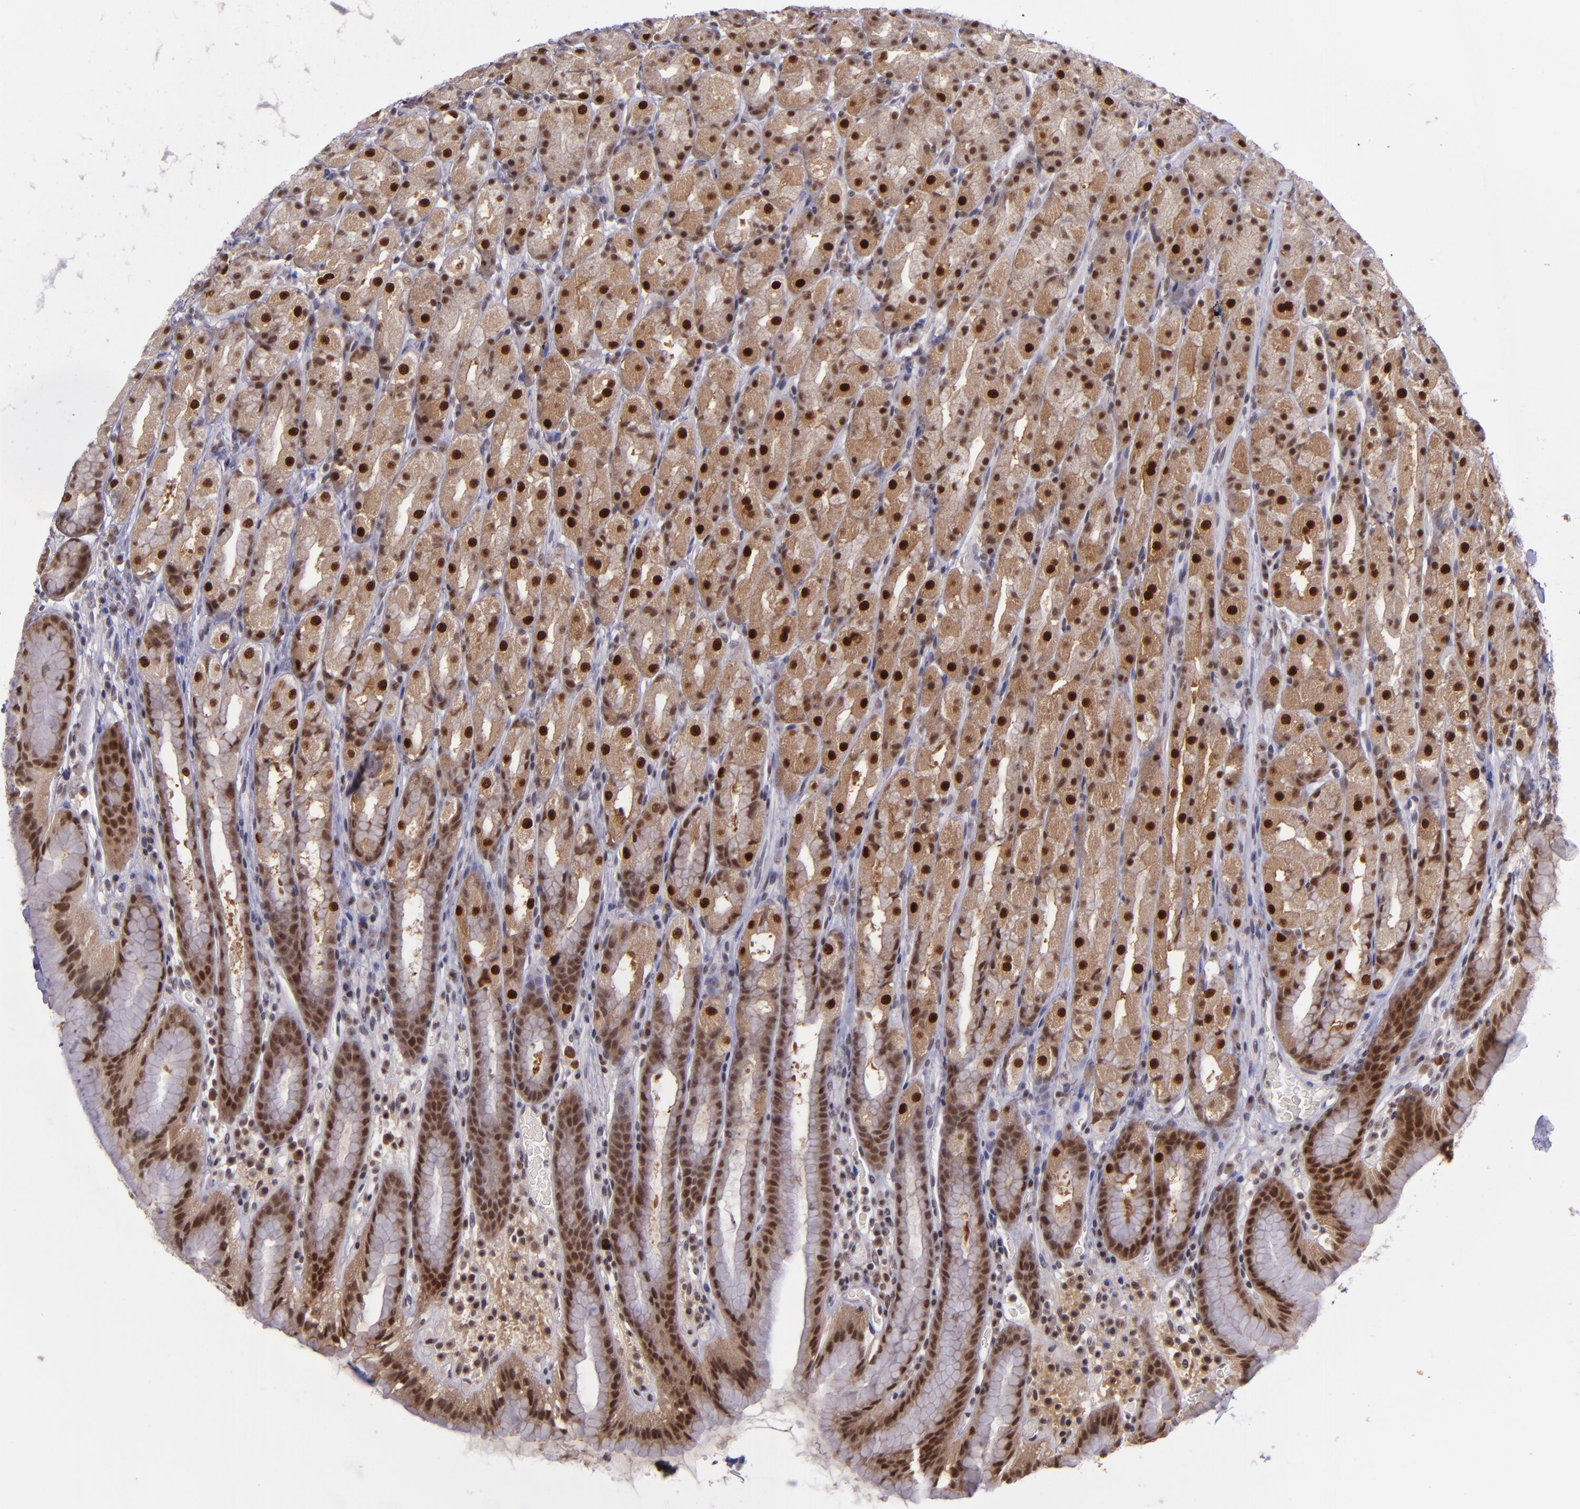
{"staining": {"intensity": "strong", "quantity": ">75%", "location": "cytoplasmic/membranous,nuclear"}, "tissue": "stomach", "cell_type": "Glandular cells", "image_type": "normal", "snomed": [{"axis": "morphology", "description": "Normal tissue, NOS"}, {"axis": "topography", "description": "Stomach, upper"}], "caption": "IHC photomicrograph of unremarkable stomach stained for a protein (brown), which displays high levels of strong cytoplasmic/membranous,nuclear staining in approximately >75% of glandular cells.", "gene": "BAG1", "patient": {"sex": "male", "age": 68}}